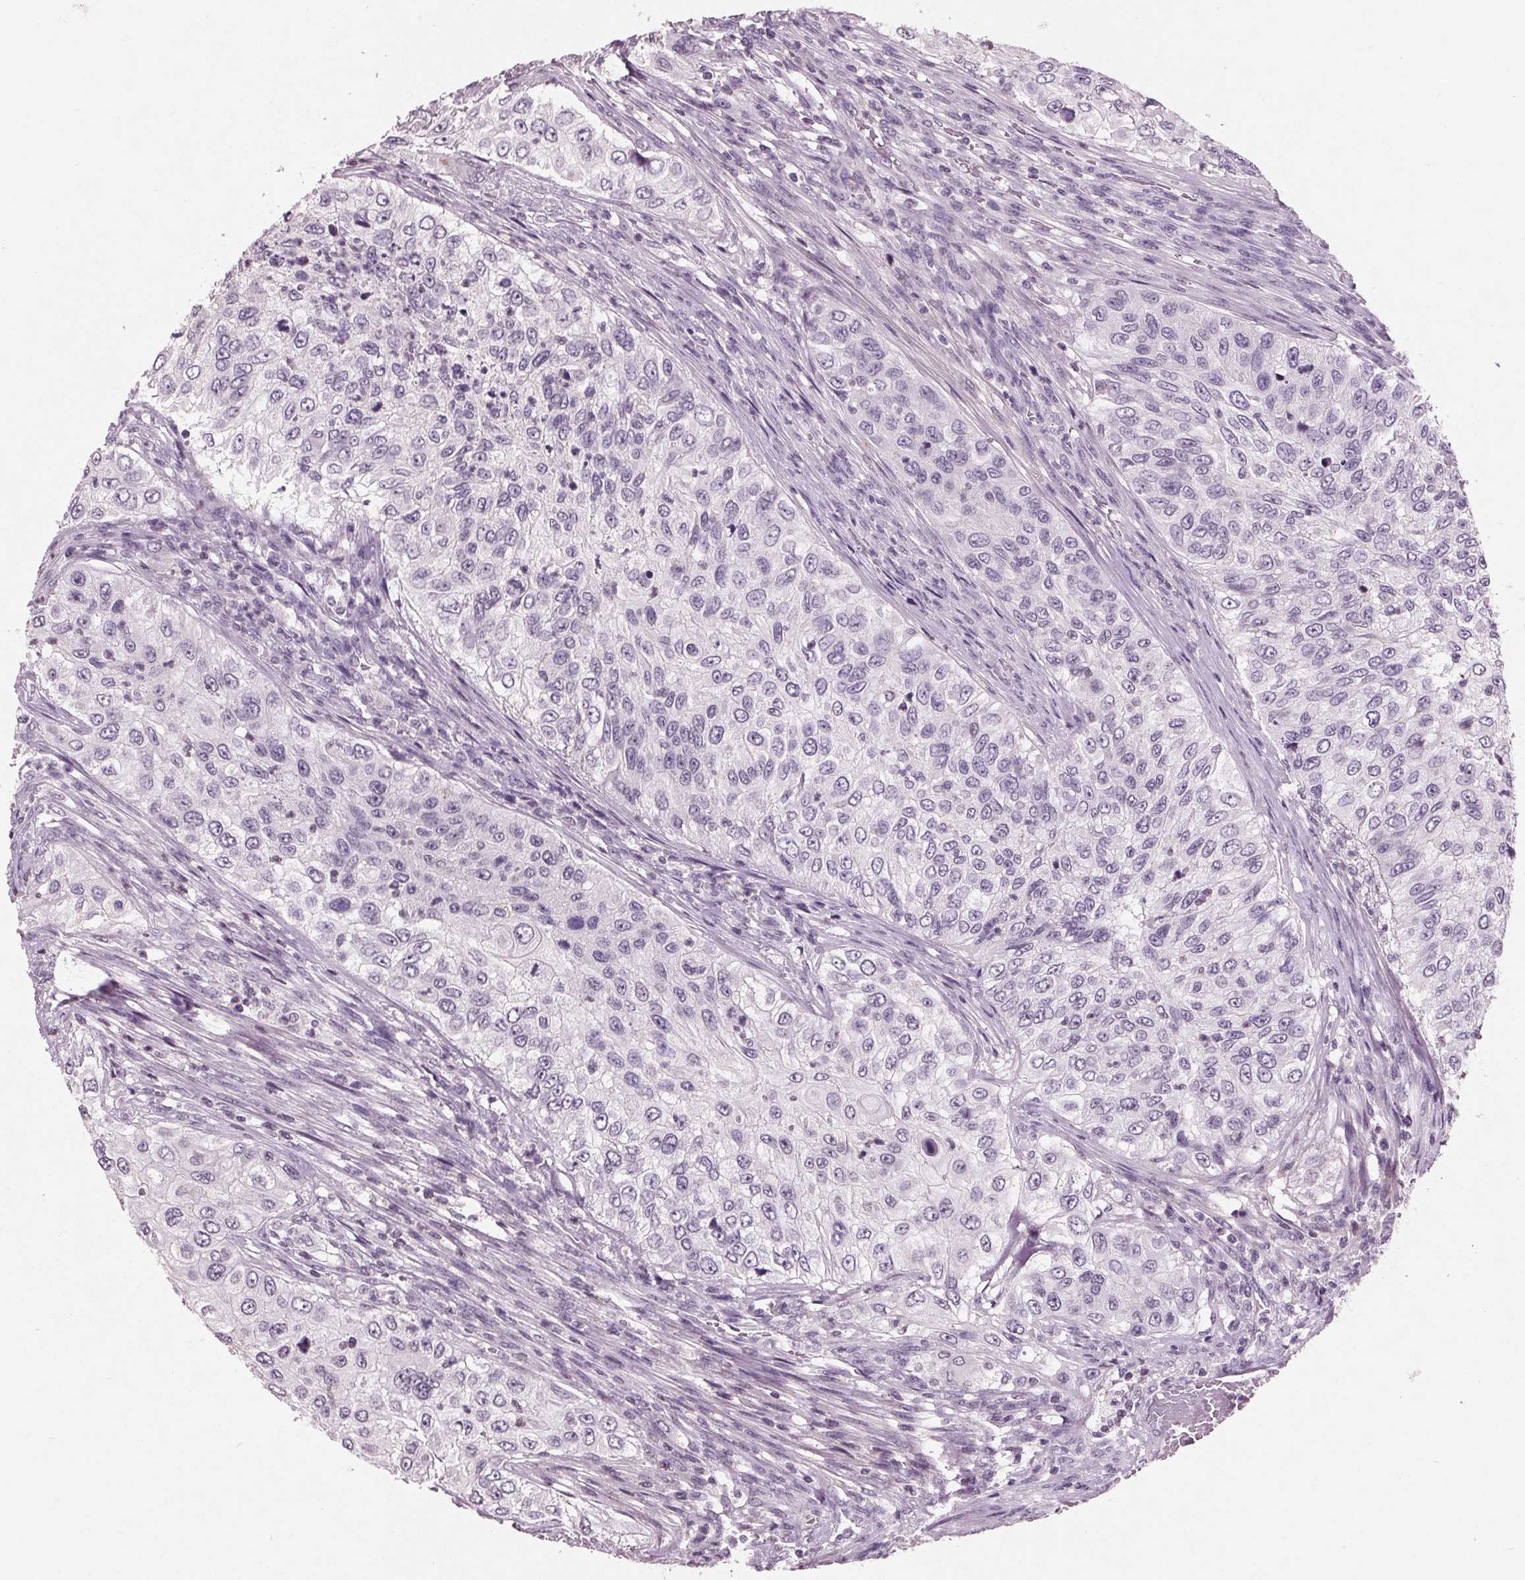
{"staining": {"intensity": "negative", "quantity": "none", "location": "none"}, "tissue": "urothelial cancer", "cell_type": "Tumor cells", "image_type": "cancer", "snomed": [{"axis": "morphology", "description": "Urothelial carcinoma, High grade"}, {"axis": "topography", "description": "Urinary bladder"}], "caption": "Tumor cells are negative for protein expression in human high-grade urothelial carcinoma.", "gene": "C6", "patient": {"sex": "female", "age": 60}}